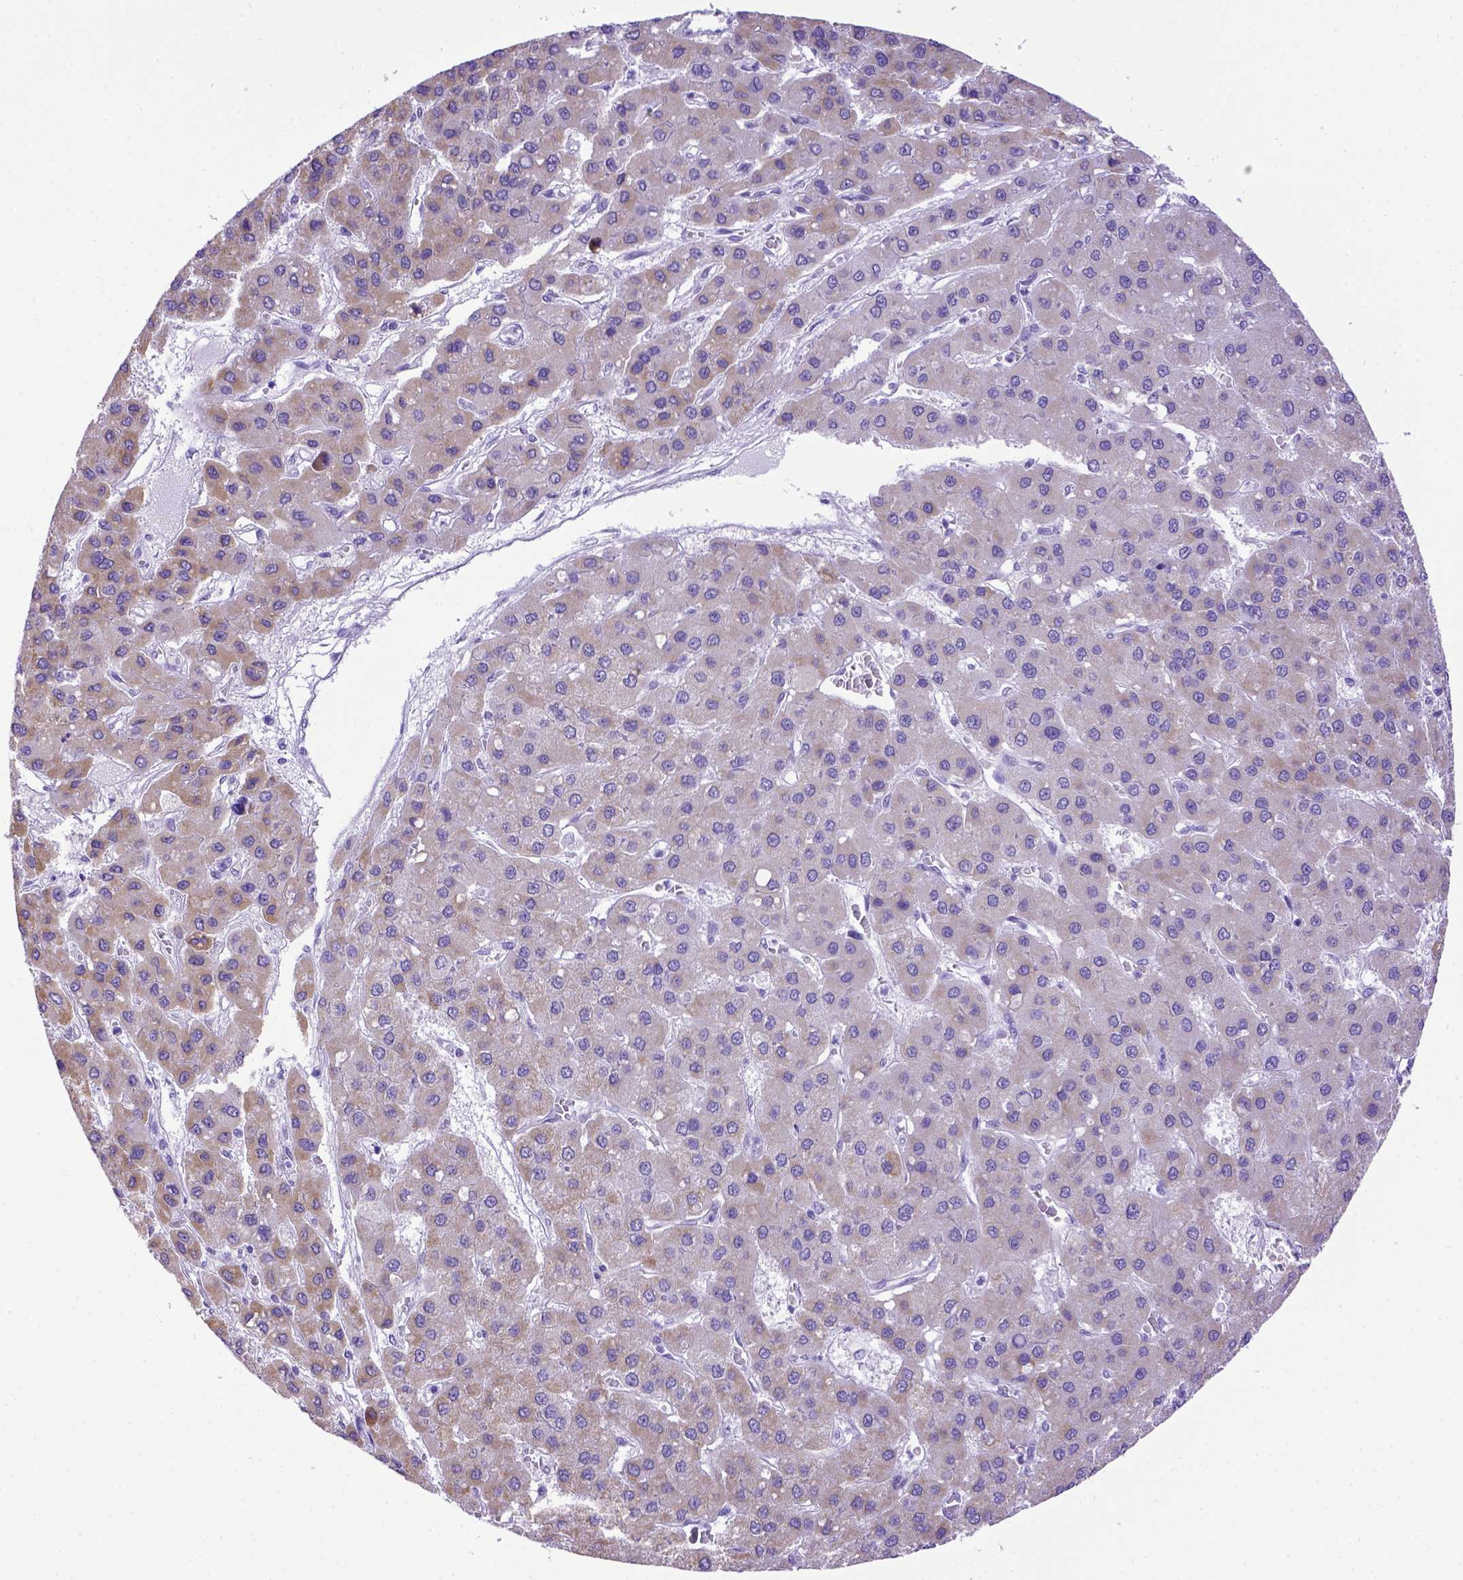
{"staining": {"intensity": "moderate", "quantity": "25%-75%", "location": "cytoplasmic/membranous"}, "tissue": "liver cancer", "cell_type": "Tumor cells", "image_type": "cancer", "snomed": [{"axis": "morphology", "description": "Carcinoma, Hepatocellular, NOS"}, {"axis": "topography", "description": "Liver"}], "caption": "Moderate cytoplasmic/membranous expression is identified in approximately 25%-75% of tumor cells in liver cancer (hepatocellular carcinoma).", "gene": "ADAM12", "patient": {"sex": "female", "age": 41}}